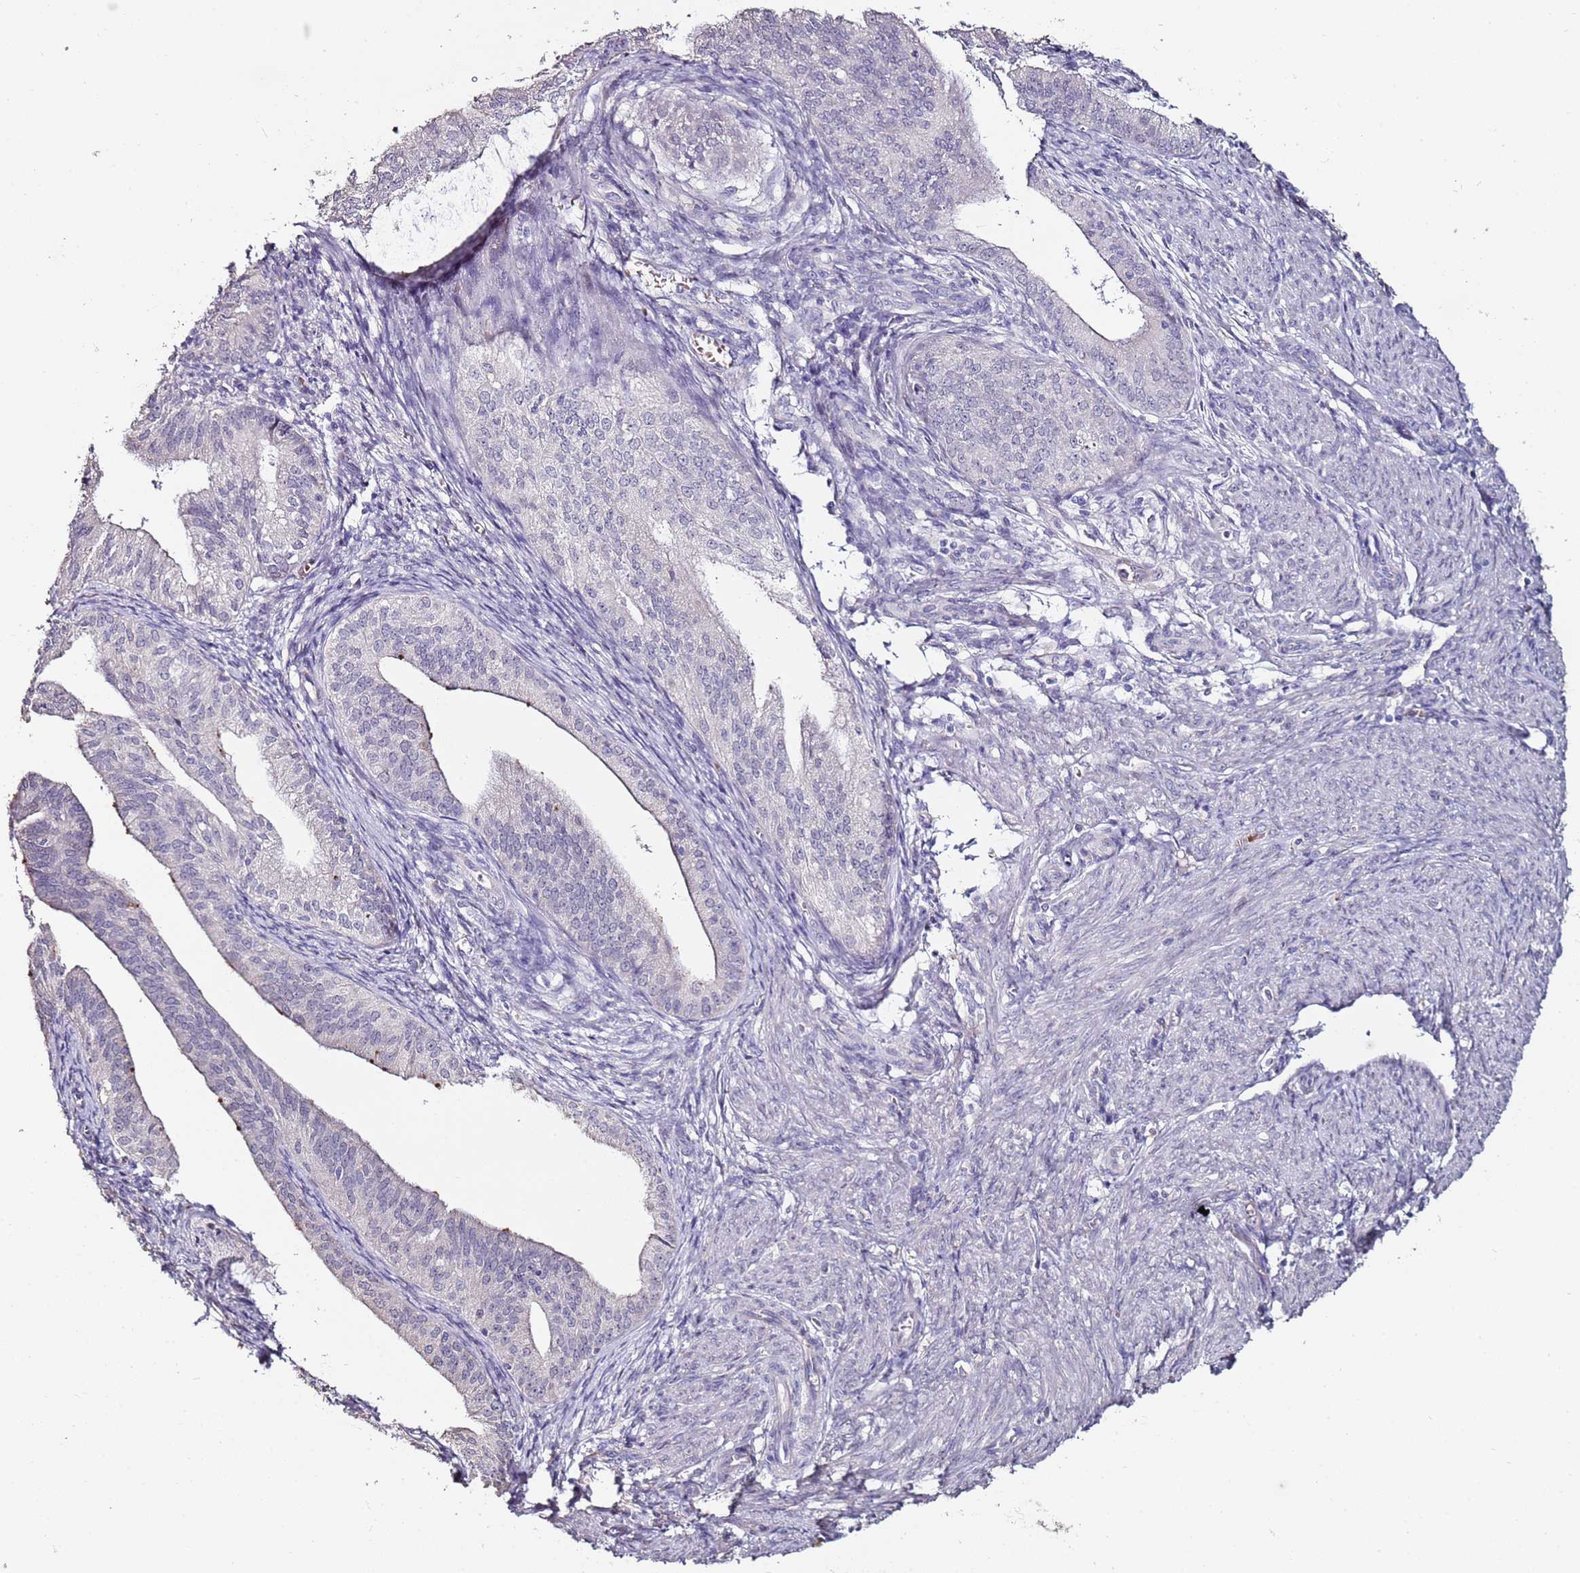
{"staining": {"intensity": "negative", "quantity": "none", "location": "none"}, "tissue": "endometrial cancer", "cell_type": "Tumor cells", "image_type": "cancer", "snomed": [{"axis": "morphology", "description": "Adenocarcinoma, NOS"}, {"axis": "topography", "description": "Endometrium"}], "caption": "An immunohistochemistry (IHC) micrograph of endometrial adenocarcinoma is shown. There is no staining in tumor cells of endometrial adenocarcinoma.", "gene": "C3orf80", "patient": {"sex": "female", "age": 50}}